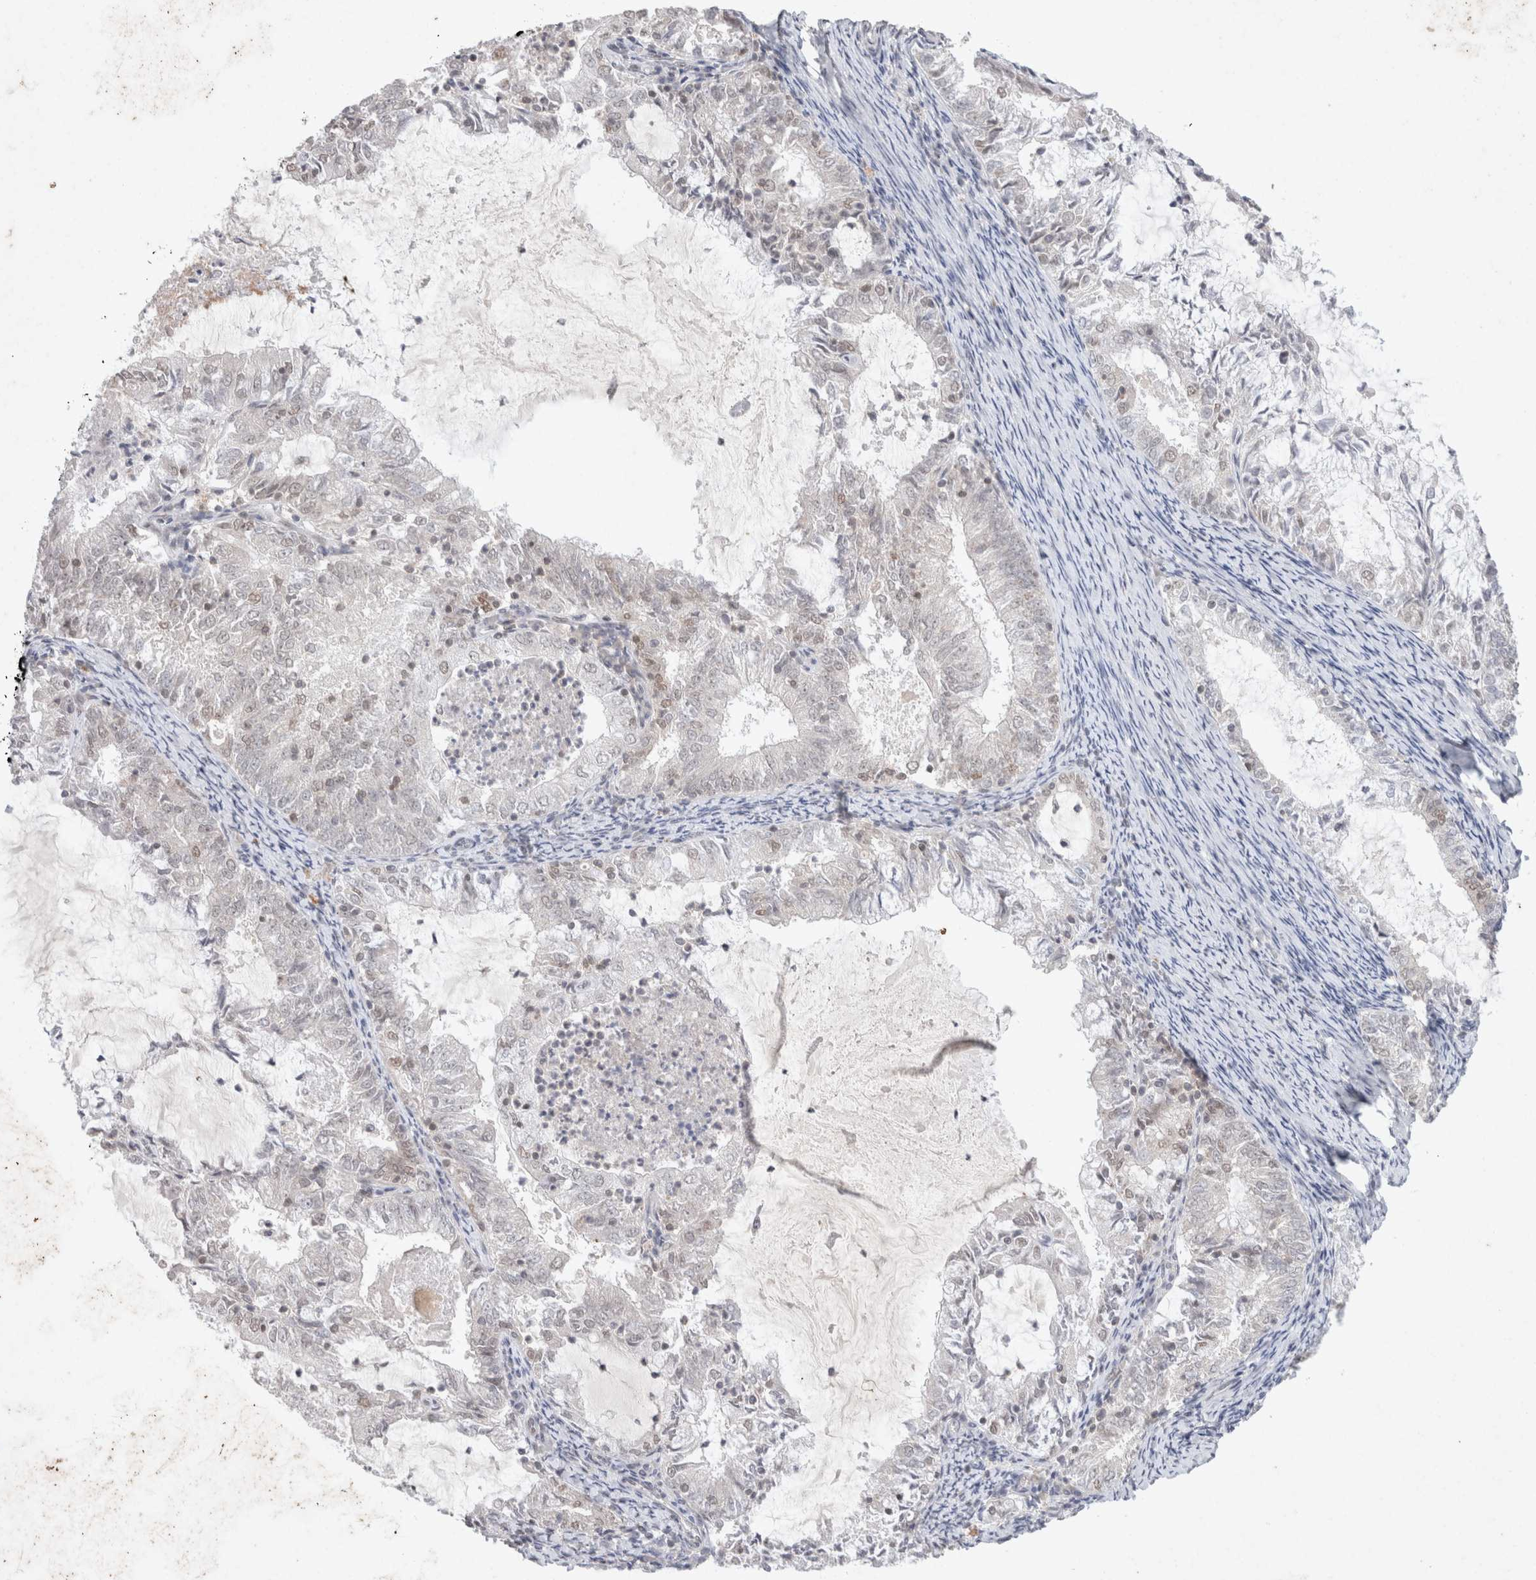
{"staining": {"intensity": "weak", "quantity": "<25%", "location": "nuclear"}, "tissue": "endometrial cancer", "cell_type": "Tumor cells", "image_type": "cancer", "snomed": [{"axis": "morphology", "description": "Adenocarcinoma, NOS"}, {"axis": "topography", "description": "Endometrium"}], "caption": "This is an immunohistochemistry micrograph of human adenocarcinoma (endometrial). There is no staining in tumor cells.", "gene": "FBXO42", "patient": {"sex": "female", "age": 57}}